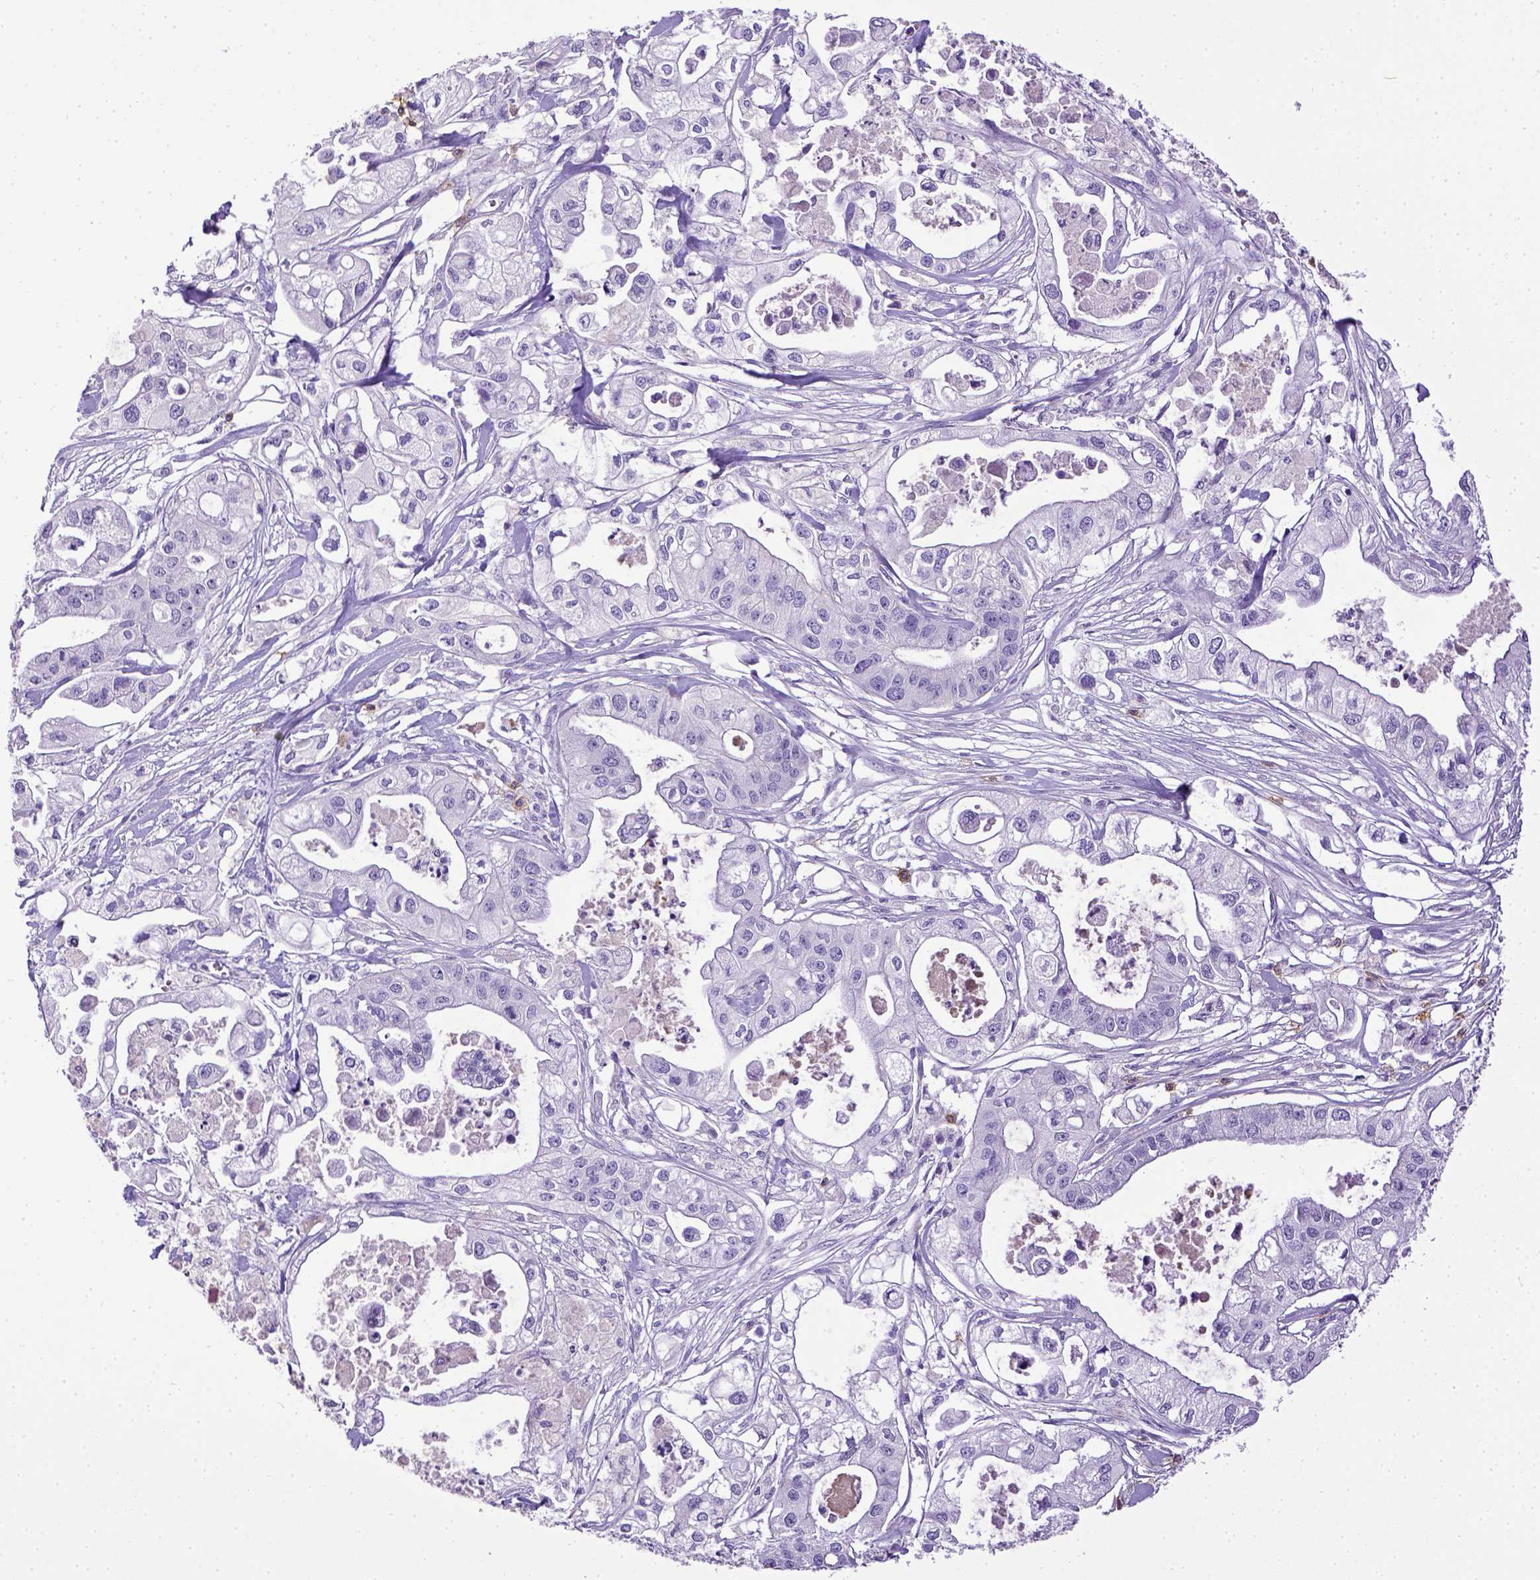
{"staining": {"intensity": "negative", "quantity": "none", "location": "none"}, "tissue": "pancreatic cancer", "cell_type": "Tumor cells", "image_type": "cancer", "snomed": [{"axis": "morphology", "description": "Adenocarcinoma, NOS"}, {"axis": "topography", "description": "Pancreas"}], "caption": "This micrograph is of pancreatic adenocarcinoma stained with immunohistochemistry (IHC) to label a protein in brown with the nuclei are counter-stained blue. There is no staining in tumor cells.", "gene": "CD3E", "patient": {"sex": "male", "age": 70}}